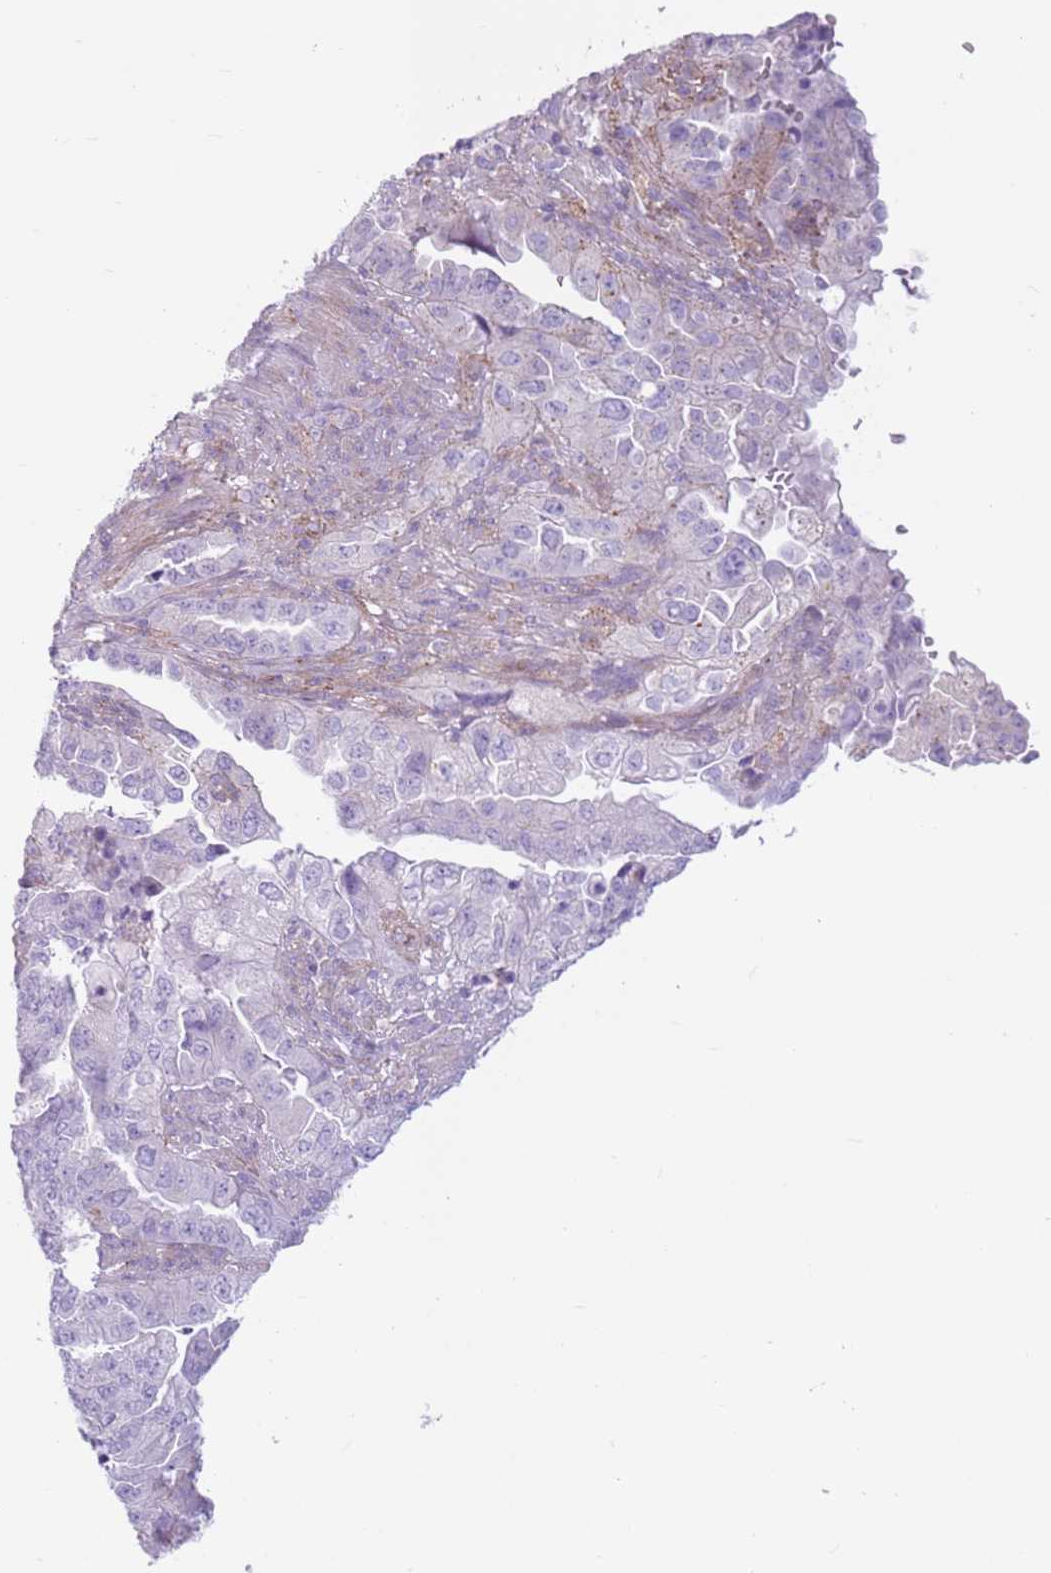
{"staining": {"intensity": "negative", "quantity": "none", "location": "none"}, "tissue": "endometrial cancer", "cell_type": "Tumor cells", "image_type": "cancer", "snomed": [{"axis": "morphology", "description": "Adenocarcinoma, NOS"}, {"axis": "topography", "description": "Endometrium"}], "caption": "DAB (3,3'-diaminobenzidine) immunohistochemical staining of human adenocarcinoma (endometrial) displays no significant positivity in tumor cells.", "gene": "SNX6", "patient": {"sex": "female", "age": 51}}